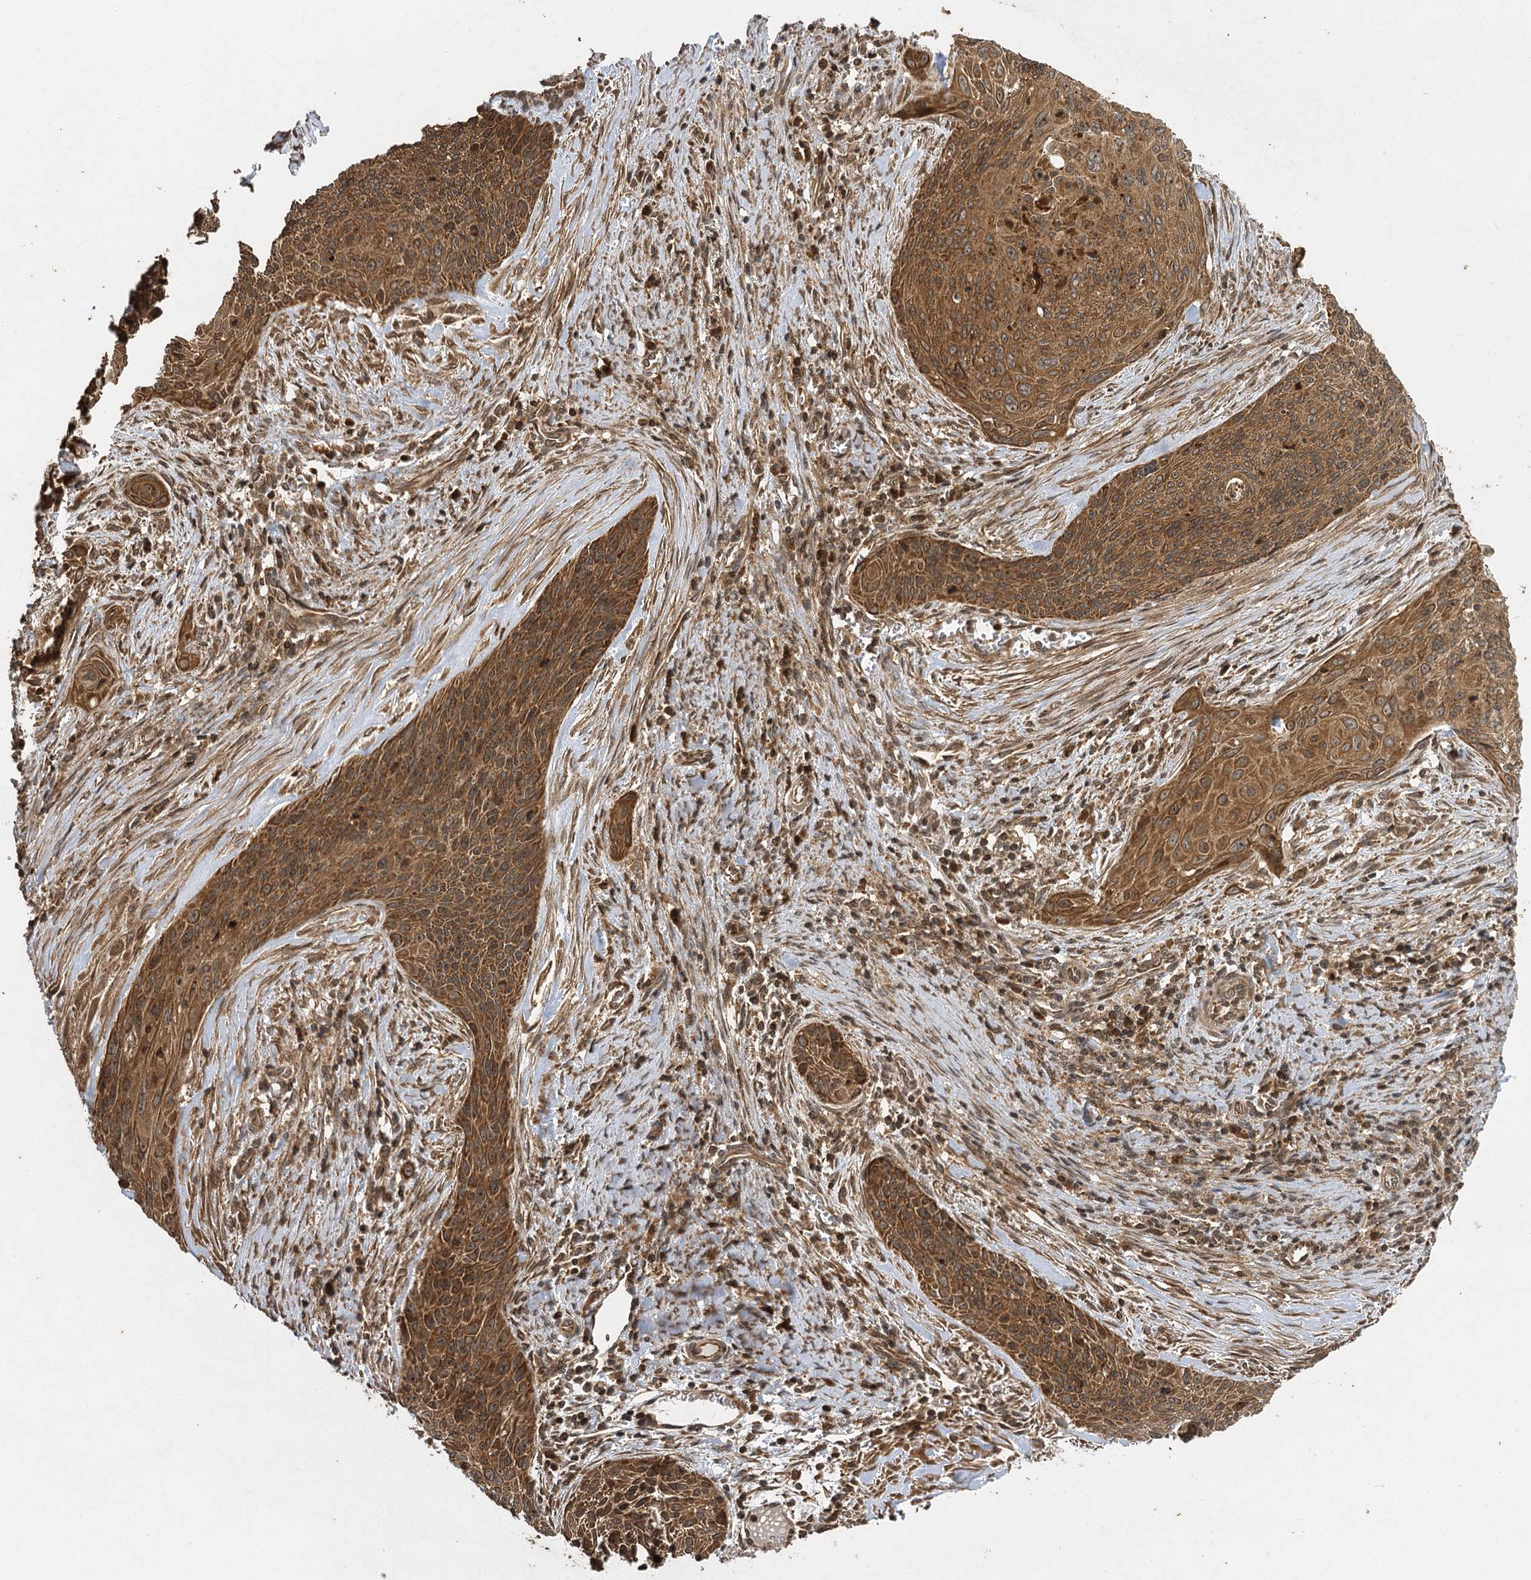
{"staining": {"intensity": "moderate", "quantity": ">75%", "location": "cytoplasmic/membranous,nuclear"}, "tissue": "cervical cancer", "cell_type": "Tumor cells", "image_type": "cancer", "snomed": [{"axis": "morphology", "description": "Squamous cell carcinoma, NOS"}, {"axis": "topography", "description": "Cervix"}], "caption": "Cervical cancer (squamous cell carcinoma) stained for a protein (brown) shows moderate cytoplasmic/membranous and nuclear positive positivity in about >75% of tumor cells.", "gene": "IL11RA", "patient": {"sex": "female", "age": 55}}